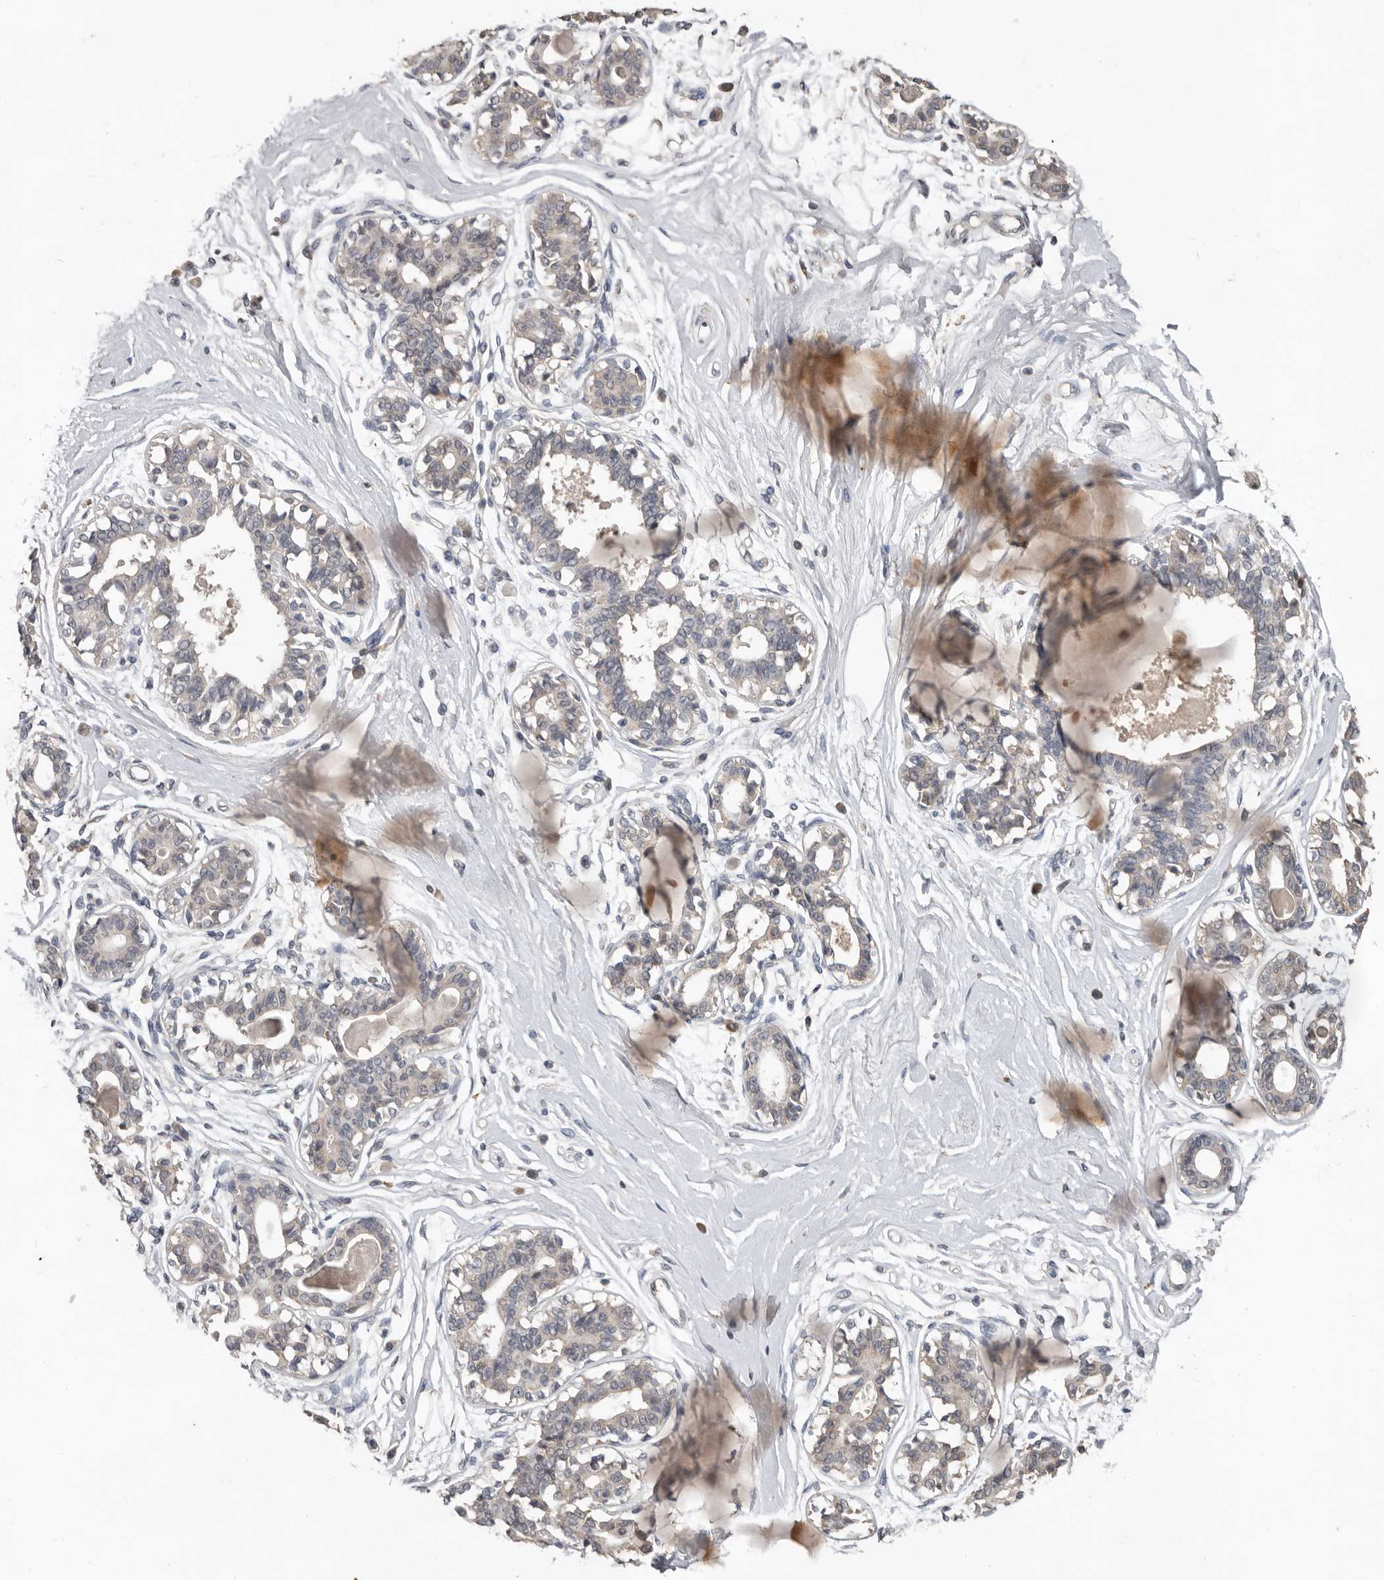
{"staining": {"intensity": "negative", "quantity": "none", "location": "none"}, "tissue": "breast", "cell_type": "Adipocytes", "image_type": "normal", "snomed": [{"axis": "morphology", "description": "Normal tissue, NOS"}, {"axis": "topography", "description": "Breast"}], "caption": "An immunohistochemistry (IHC) micrograph of benign breast is shown. There is no staining in adipocytes of breast. (IHC, brightfield microscopy, high magnification).", "gene": "MTF1", "patient": {"sex": "female", "age": 45}}